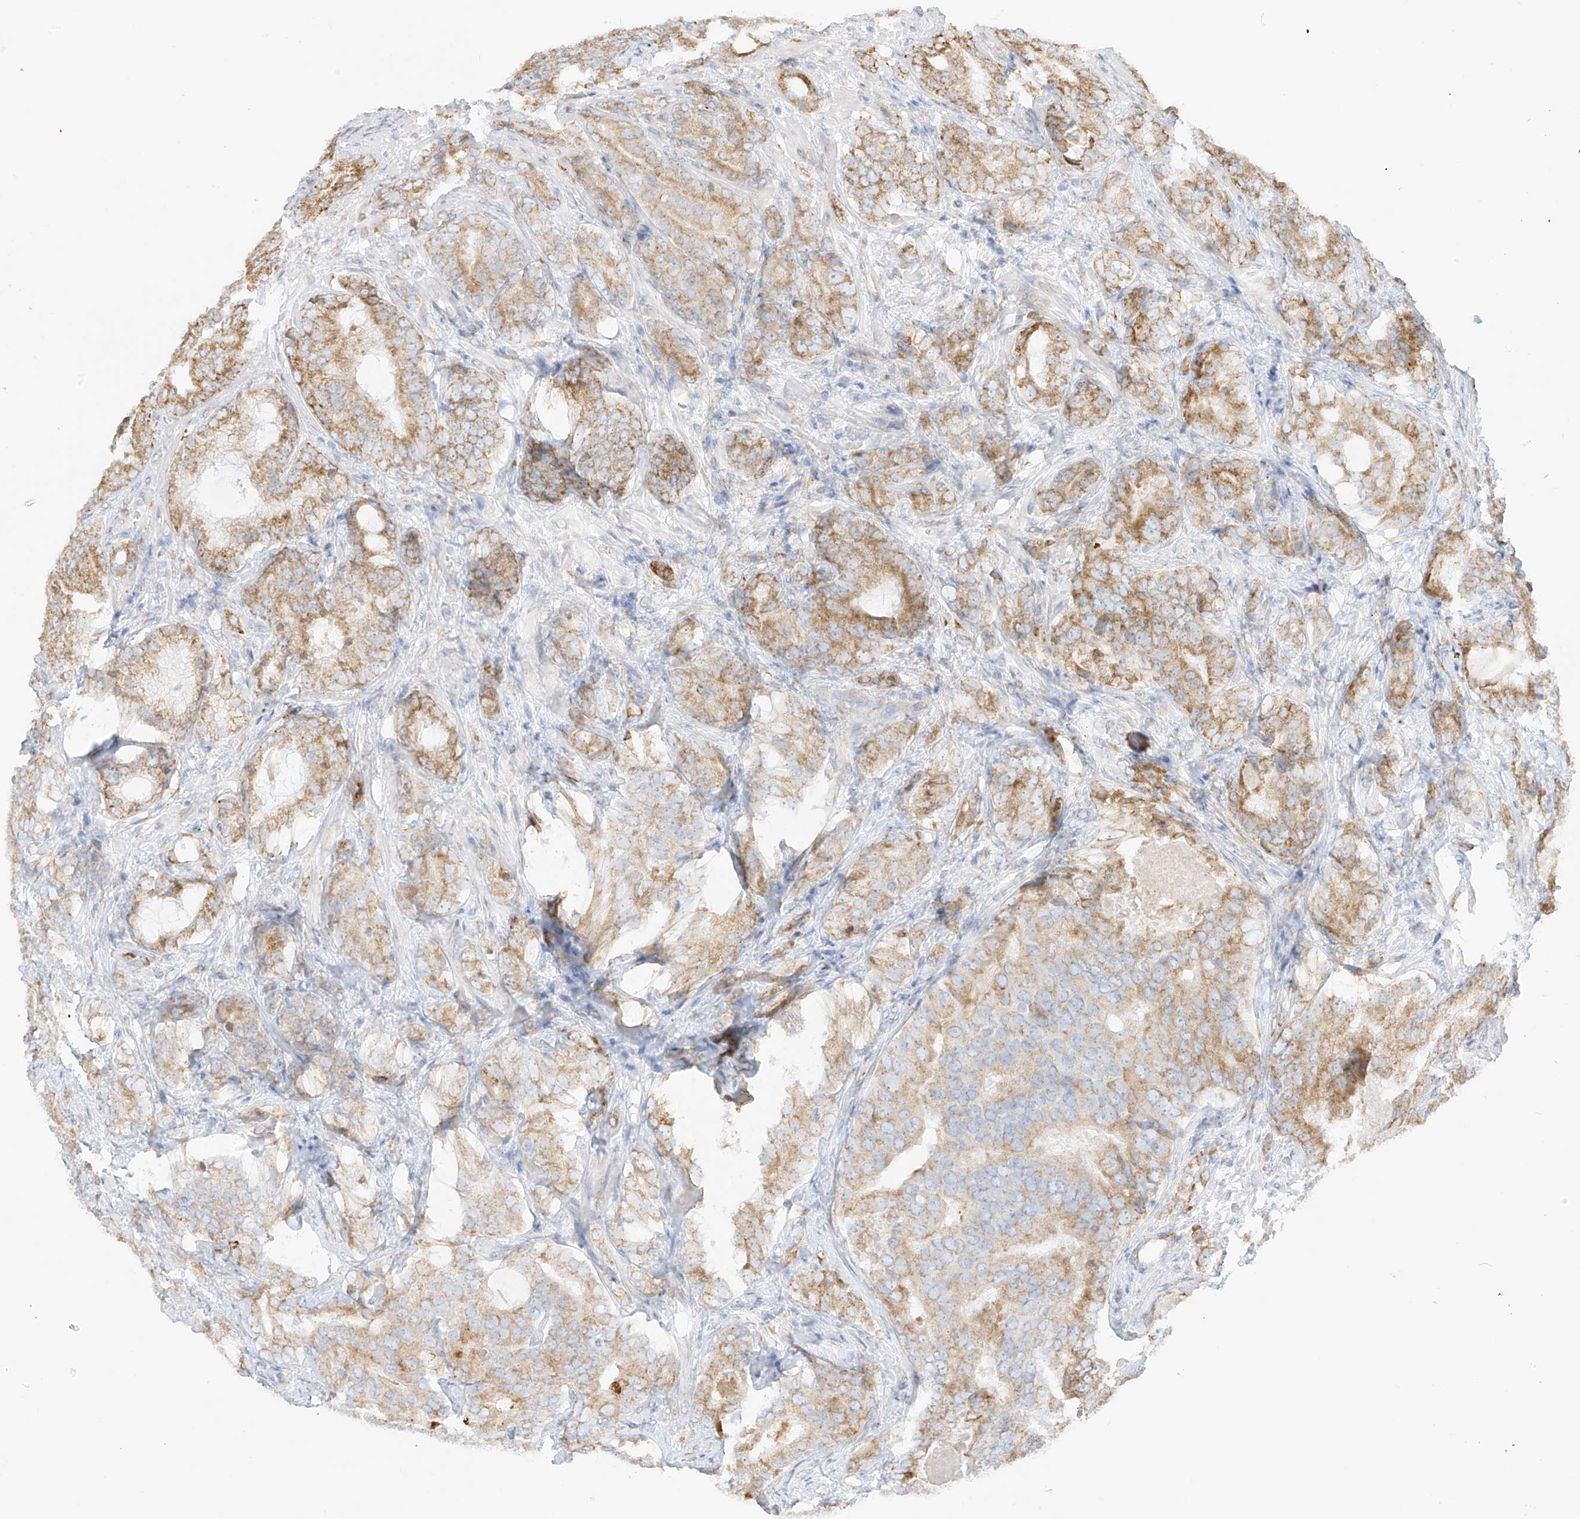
{"staining": {"intensity": "moderate", "quantity": "25%-75%", "location": "cytoplasmic/membranous"}, "tissue": "prostate cancer", "cell_type": "Tumor cells", "image_type": "cancer", "snomed": [{"axis": "morphology", "description": "Adenocarcinoma, High grade"}, {"axis": "topography", "description": "Prostate"}], "caption": "Moderate cytoplasmic/membranous positivity is appreciated in approximately 25%-75% of tumor cells in prostate cancer (high-grade adenocarcinoma).", "gene": "LRRC59", "patient": {"sex": "male", "age": 66}}